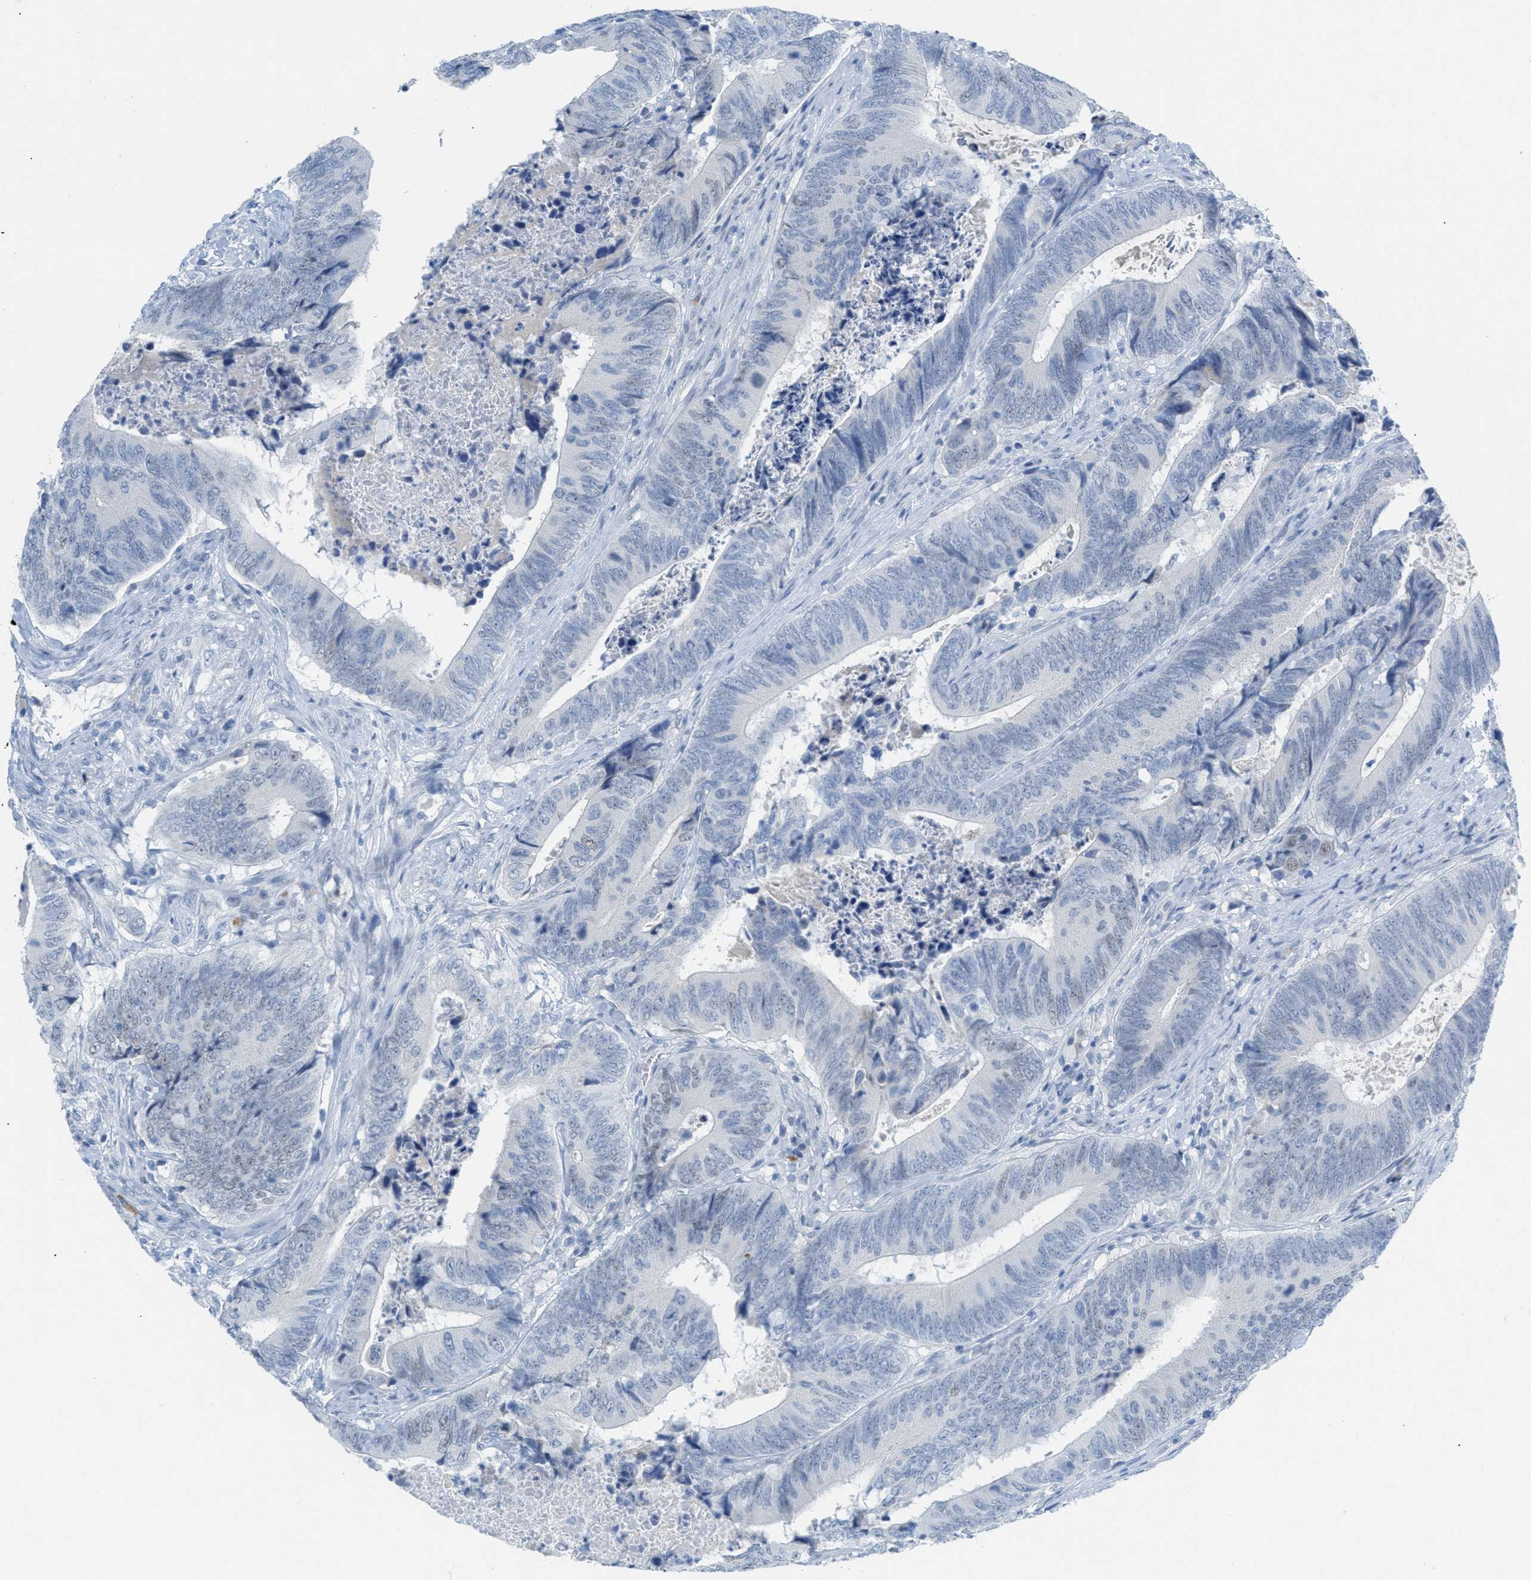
{"staining": {"intensity": "negative", "quantity": "none", "location": "none"}, "tissue": "colorectal cancer", "cell_type": "Tumor cells", "image_type": "cancer", "snomed": [{"axis": "morphology", "description": "Normal tissue, NOS"}, {"axis": "morphology", "description": "Adenocarcinoma, NOS"}, {"axis": "topography", "description": "Colon"}], "caption": "Immunohistochemistry micrograph of neoplastic tissue: human adenocarcinoma (colorectal) stained with DAB exhibits no significant protein expression in tumor cells.", "gene": "HSF2", "patient": {"sex": "male", "age": 56}}